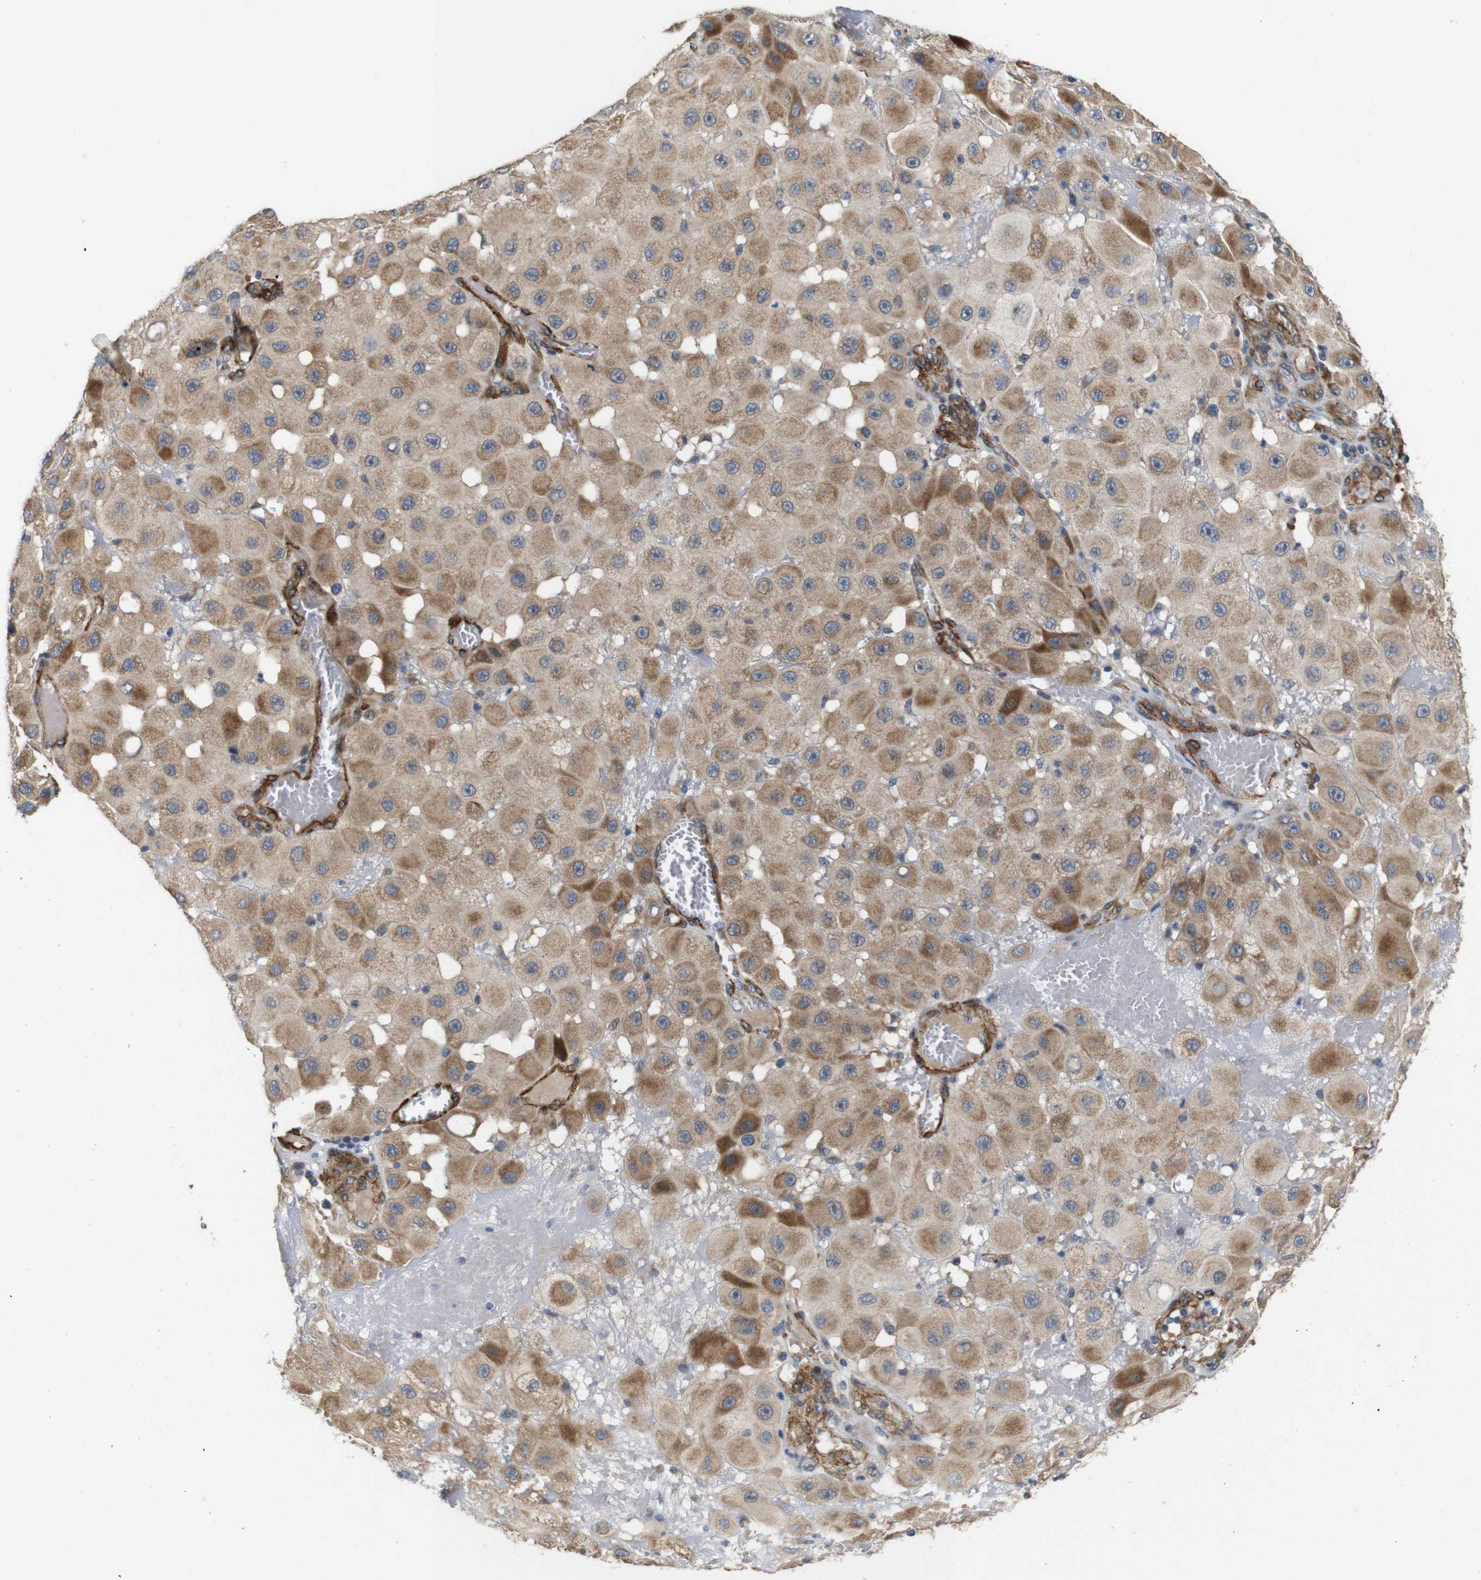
{"staining": {"intensity": "moderate", "quantity": ">75%", "location": "cytoplasmic/membranous"}, "tissue": "melanoma", "cell_type": "Tumor cells", "image_type": "cancer", "snomed": [{"axis": "morphology", "description": "Malignant melanoma, NOS"}, {"axis": "topography", "description": "Skin"}], "caption": "Human malignant melanoma stained with a protein marker reveals moderate staining in tumor cells.", "gene": "GGT7", "patient": {"sex": "female", "age": 81}}